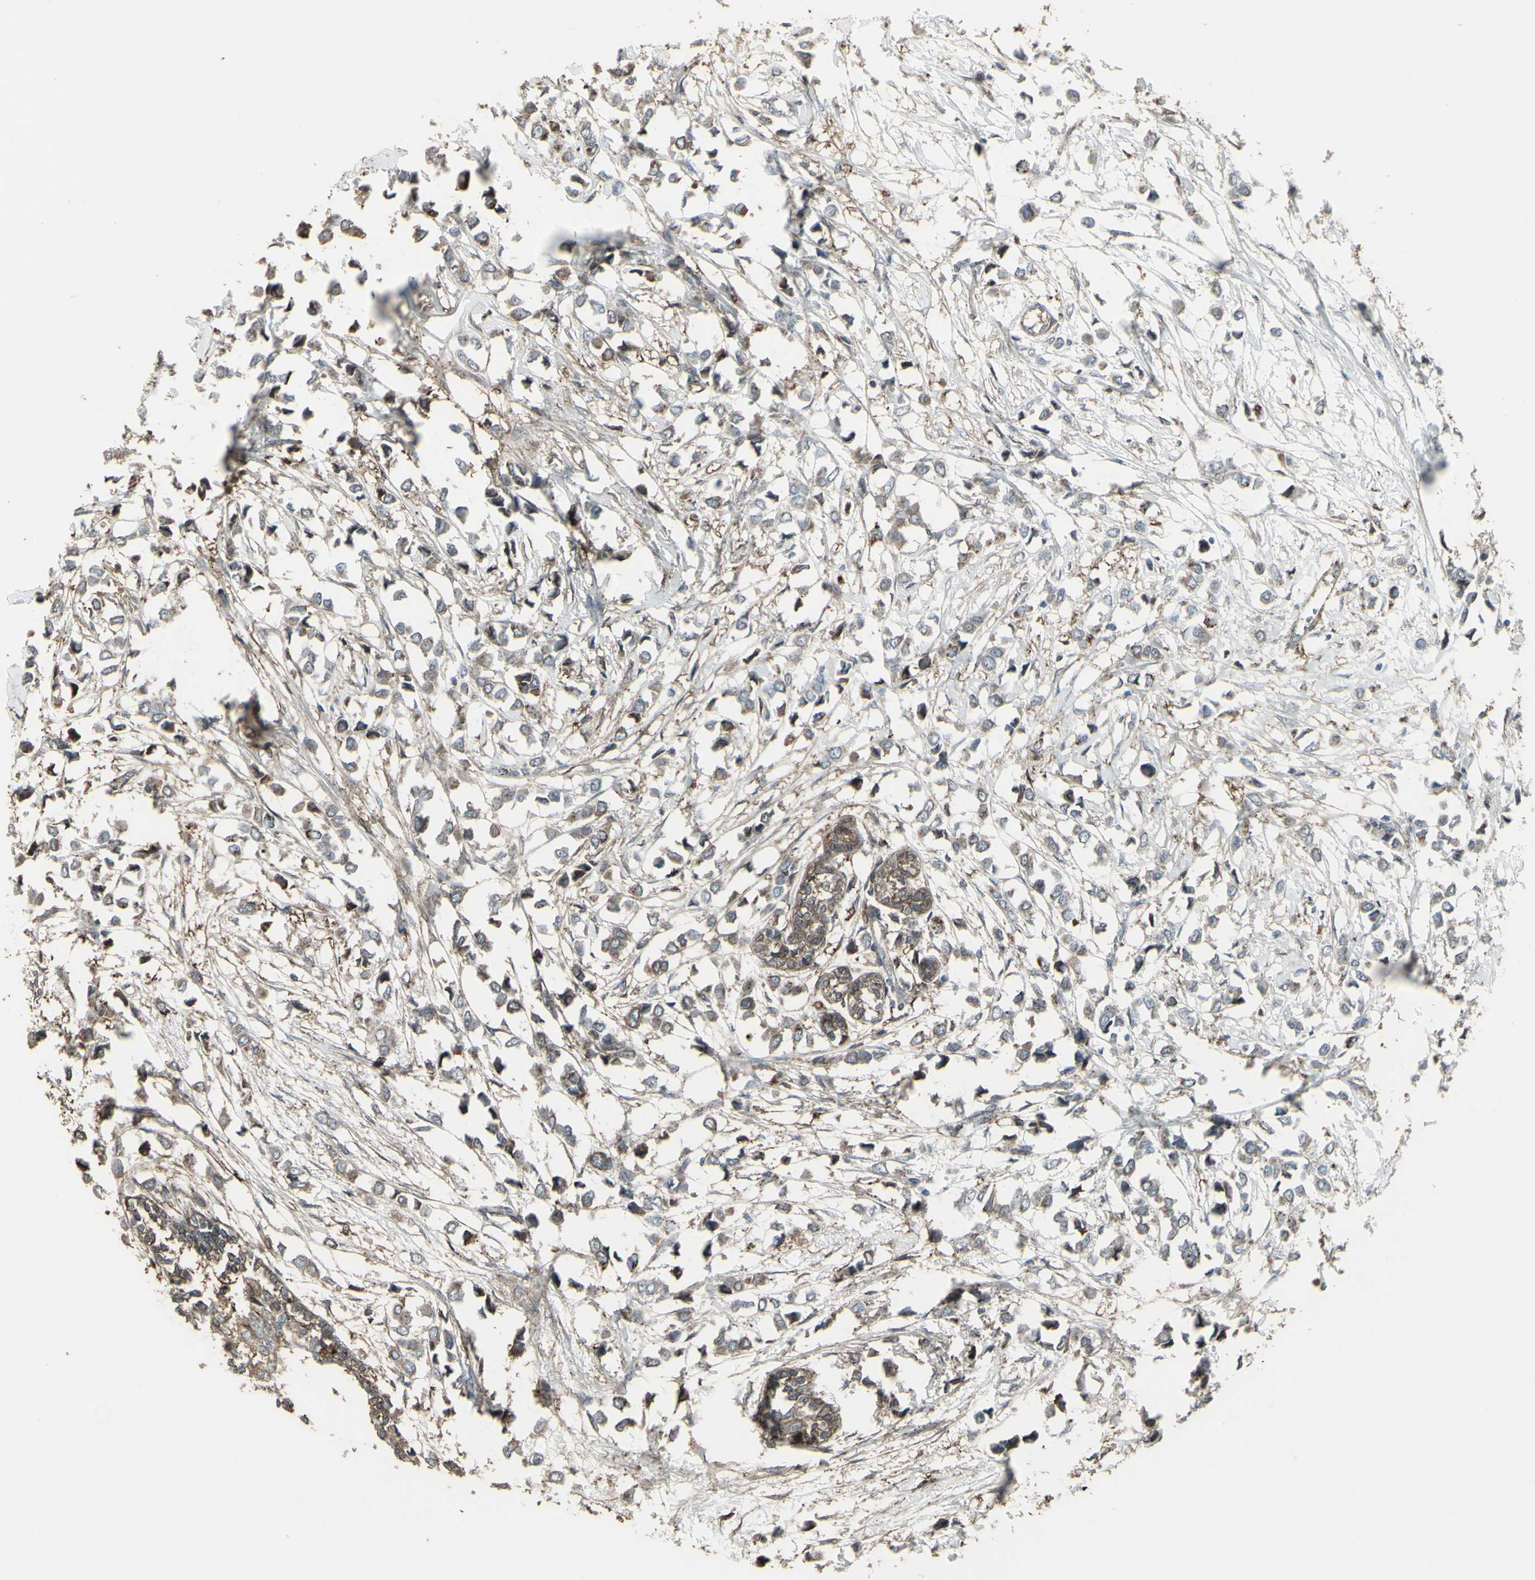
{"staining": {"intensity": "weak", "quantity": "25%-75%", "location": "cytoplasmic/membranous"}, "tissue": "breast cancer", "cell_type": "Tumor cells", "image_type": "cancer", "snomed": [{"axis": "morphology", "description": "Lobular carcinoma"}, {"axis": "topography", "description": "Breast"}], "caption": "A brown stain labels weak cytoplasmic/membranous expression of a protein in human breast cancer tumor cells.", "gene": "SMO", "patient": {"sex": "female", "age": 51}}